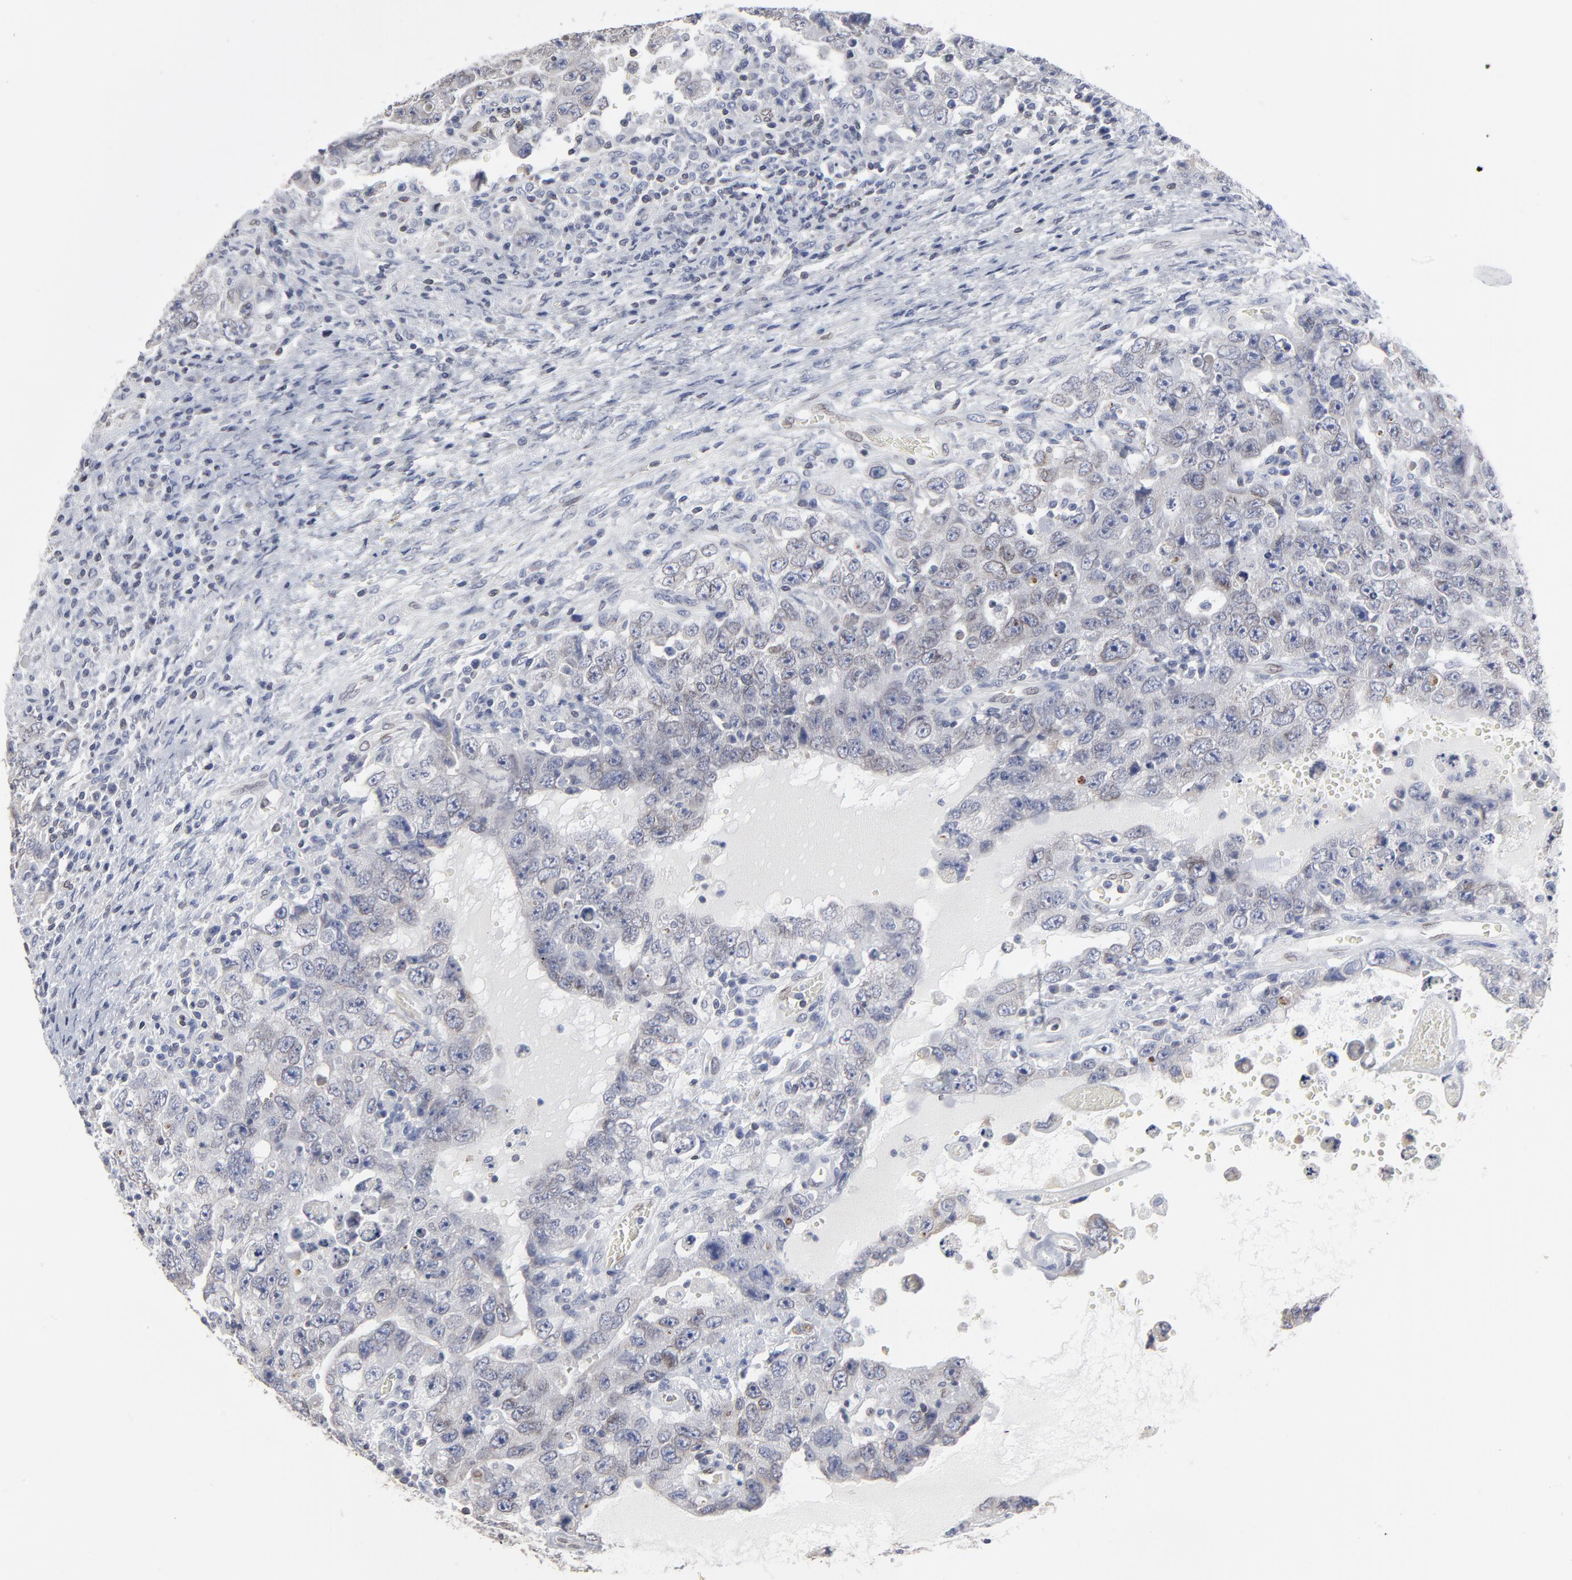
{"staining": {"intensity": "negative", "quantity": "none", "location": "none"}, "tissue": "testis cancer", "cell_type": "Tumor cells", "image_type": "cancer", "snomed": [{"axis": "morphology", "description": "Carcinoma, Embryonal, NOS"}, {"axis": "topography", "description": "Testis"}], "caption": "This is an IHC histopathology image of testis cancer (embryonal carcinoma). There is no expression in tumor cells.", "gene": "SYNE2", "patient": {"sex": "male", "age": 26}}